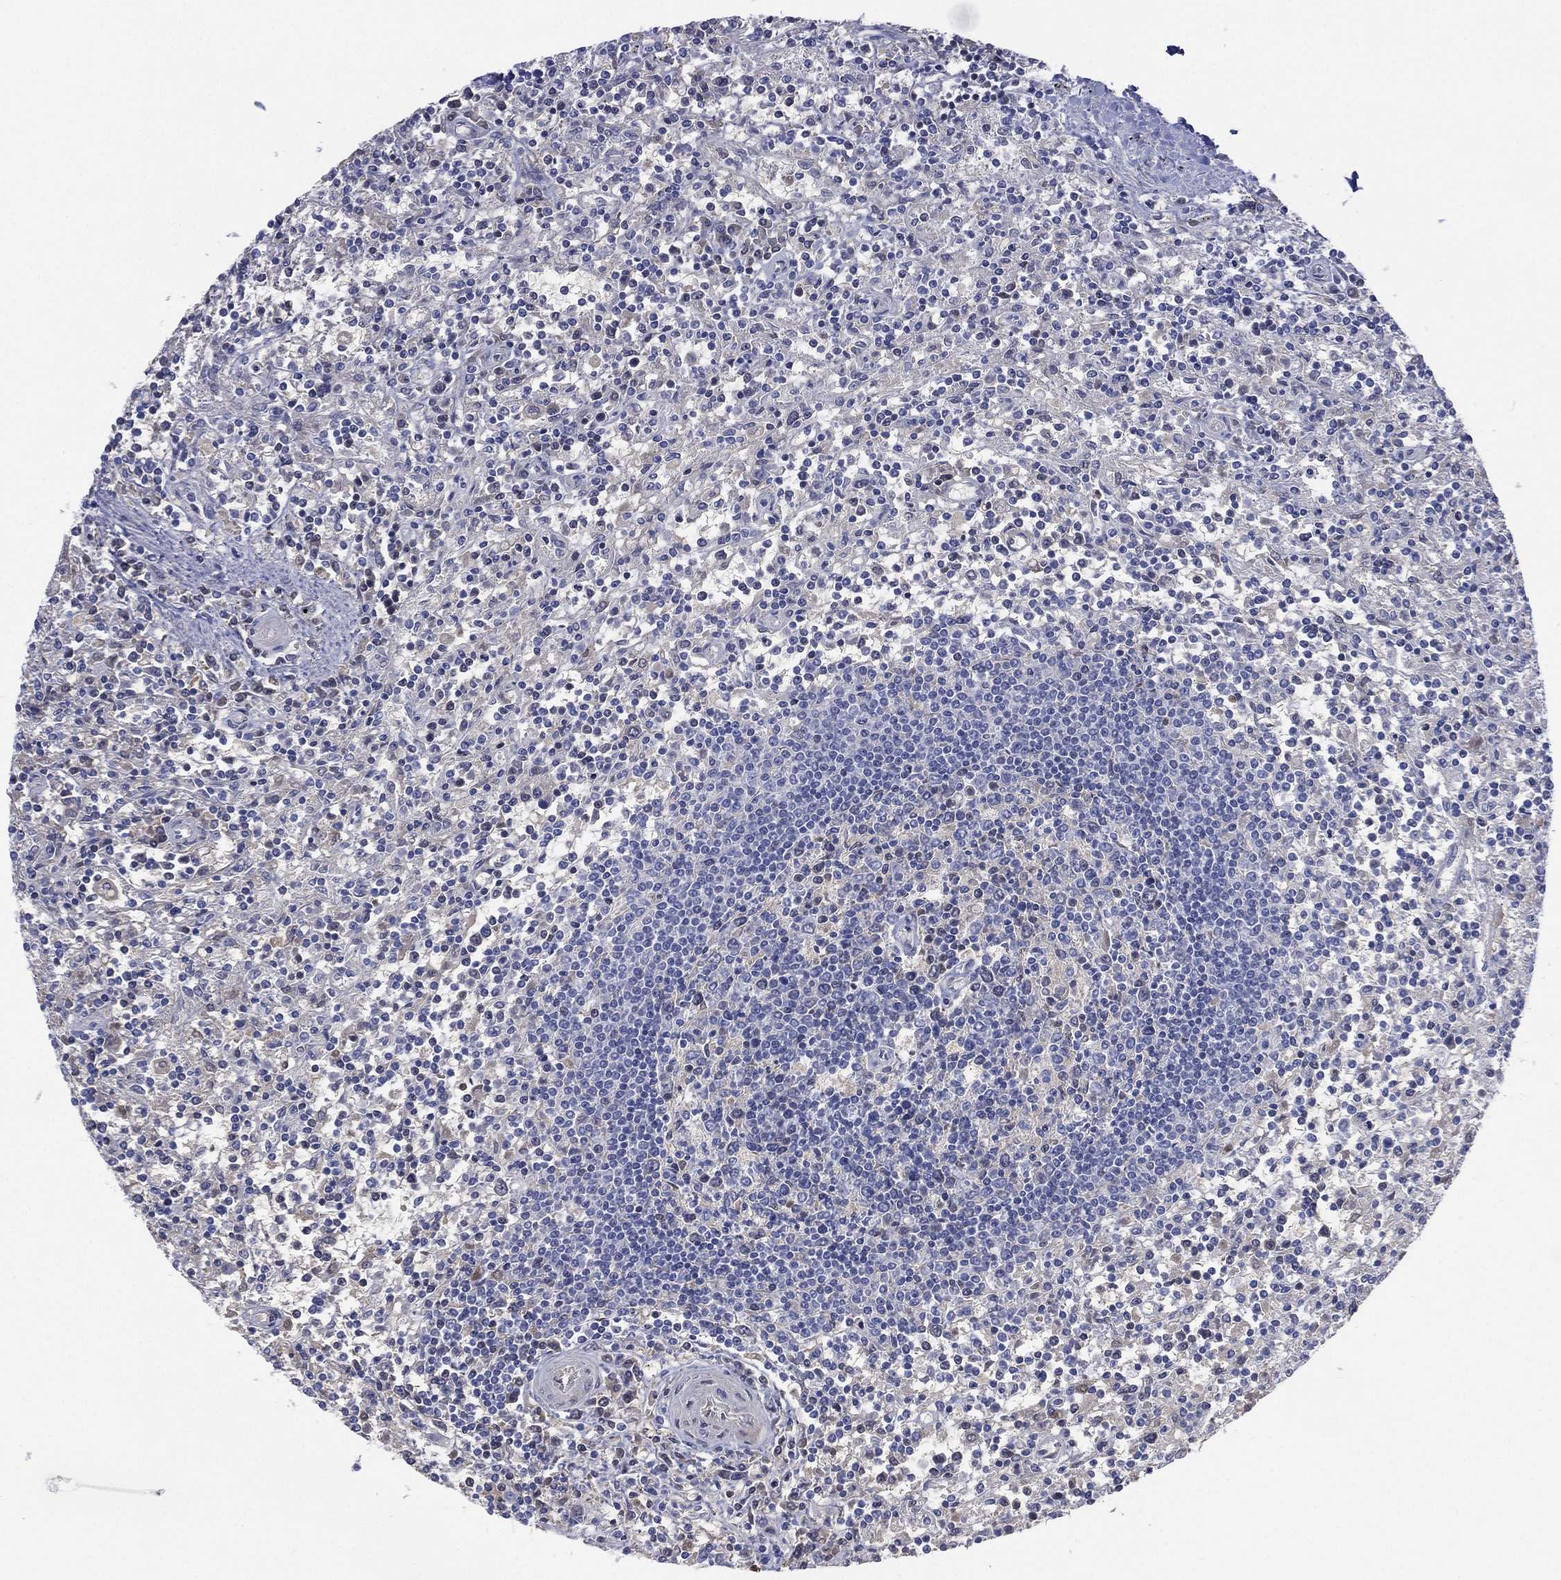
{"staining": {"intensity": "negative", "quantity": "none", "location": "none"}, "tissue": "lymphoma", "cell_type": "Tumor cells", "image_type": "cancer", "snomed": [{"axis": "morphology", "description": "Malignant lymphoma, non-Hodgkin's type, Low grade"}, {"axis": "topography", "description": "Spleen"}], "caption": "There is no significant positivity in tumor cells of lymphoma.", "gene": "CYP2D6", "patient": {"sex": "male", "age": 62}}